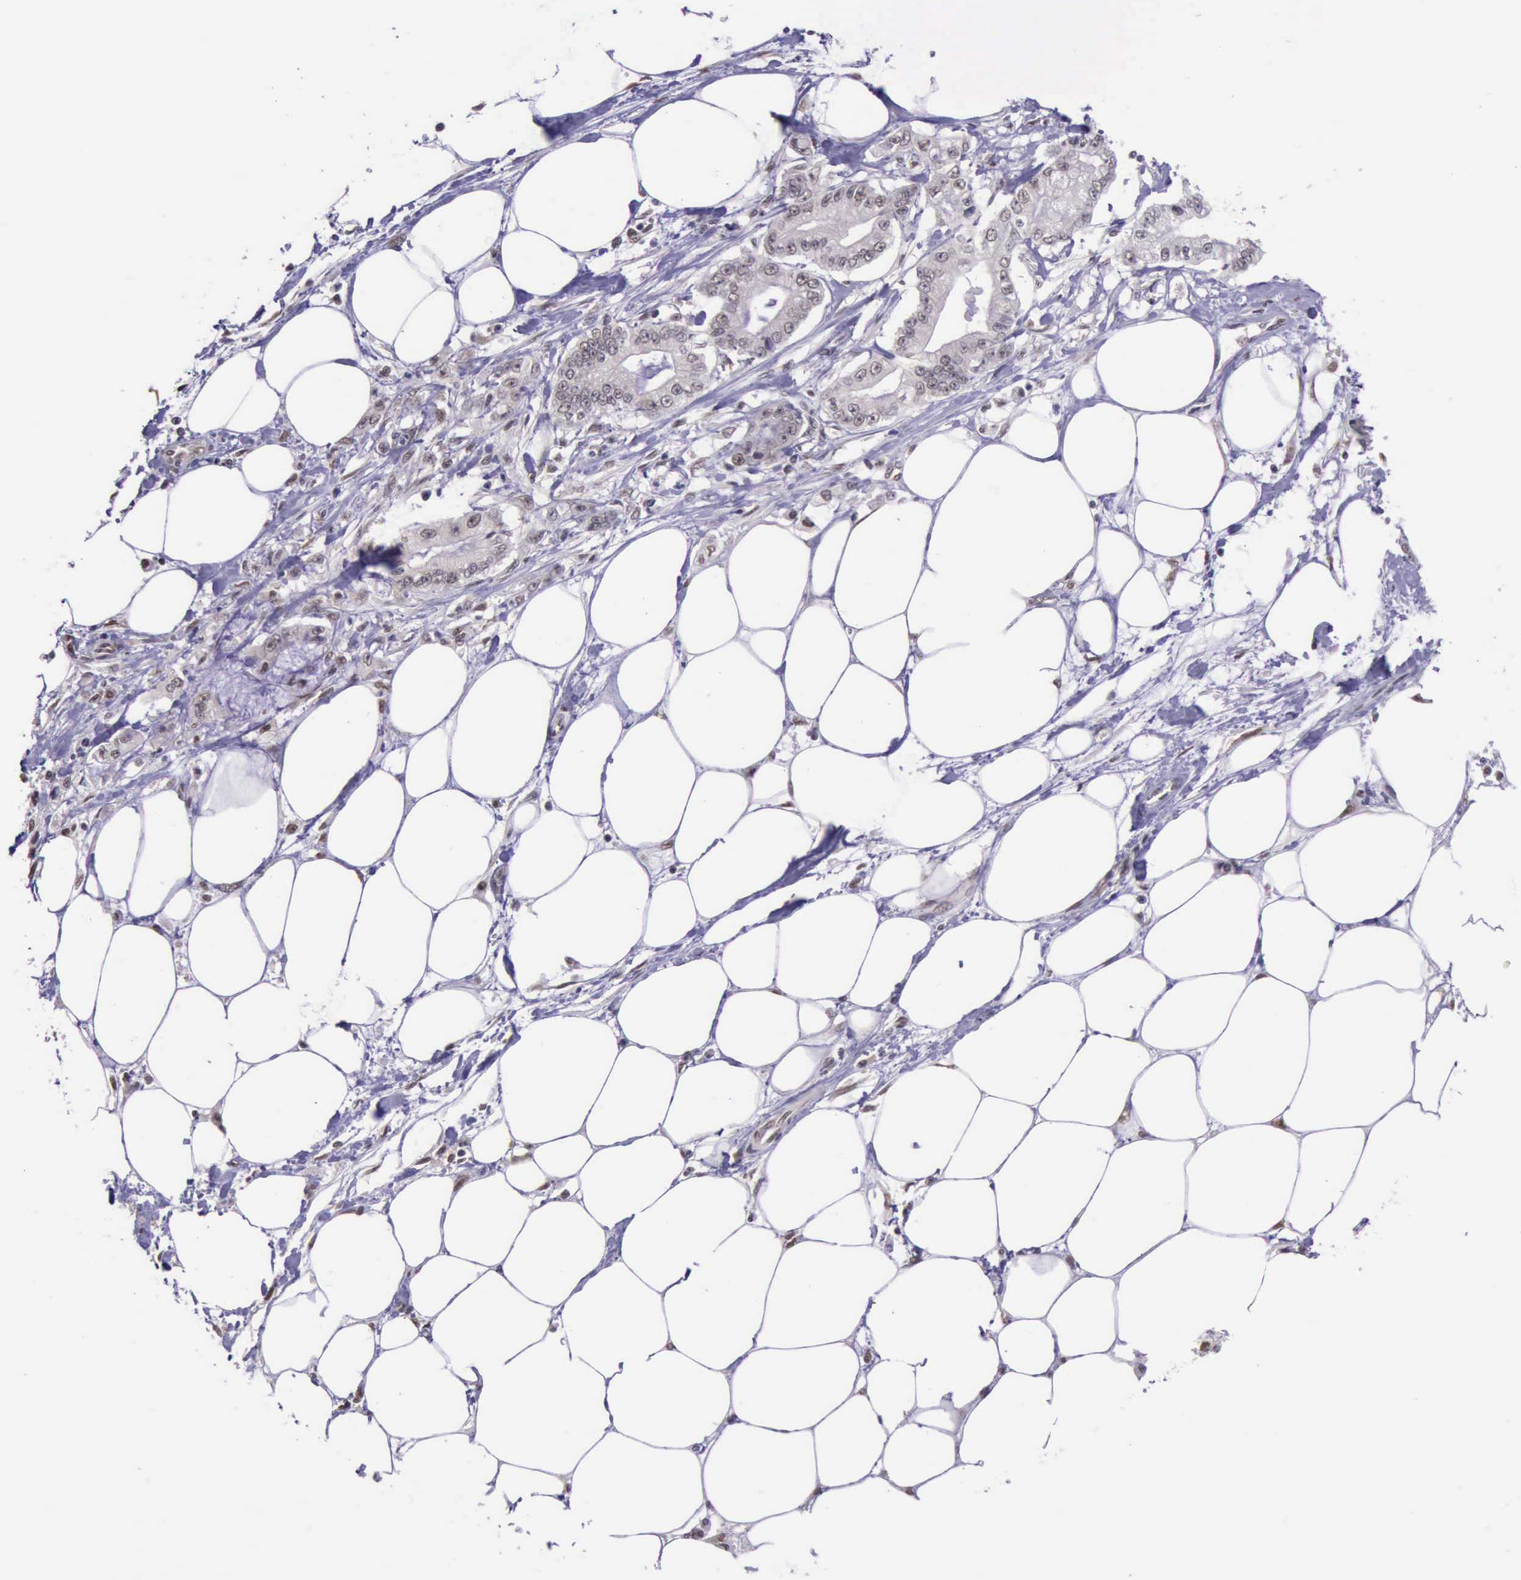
{"staining": {"intensity": "weak", "quantity": ">75%", "location": "nuclear"}, "tissue": "pancreatic cancer", "cell_type": "Tumor cells", "image_type": "cancer", "snomed": [{"axis": "morphology", "description": "Adenocarcinoma, NOS"}, {"axis": "topography", "description": "Pancreas"}, {"axis": "topography", "description": "Stomach, upper"}], "caption": "Pancreatic cancer stained with DAB (3,3'-diaminobenzidine) IHC shows low levels of weak nuclear expression in approximately >75% of tumor cells.", "gene": "PRPF39", "patient": {"sex": "male", "age": 77}}